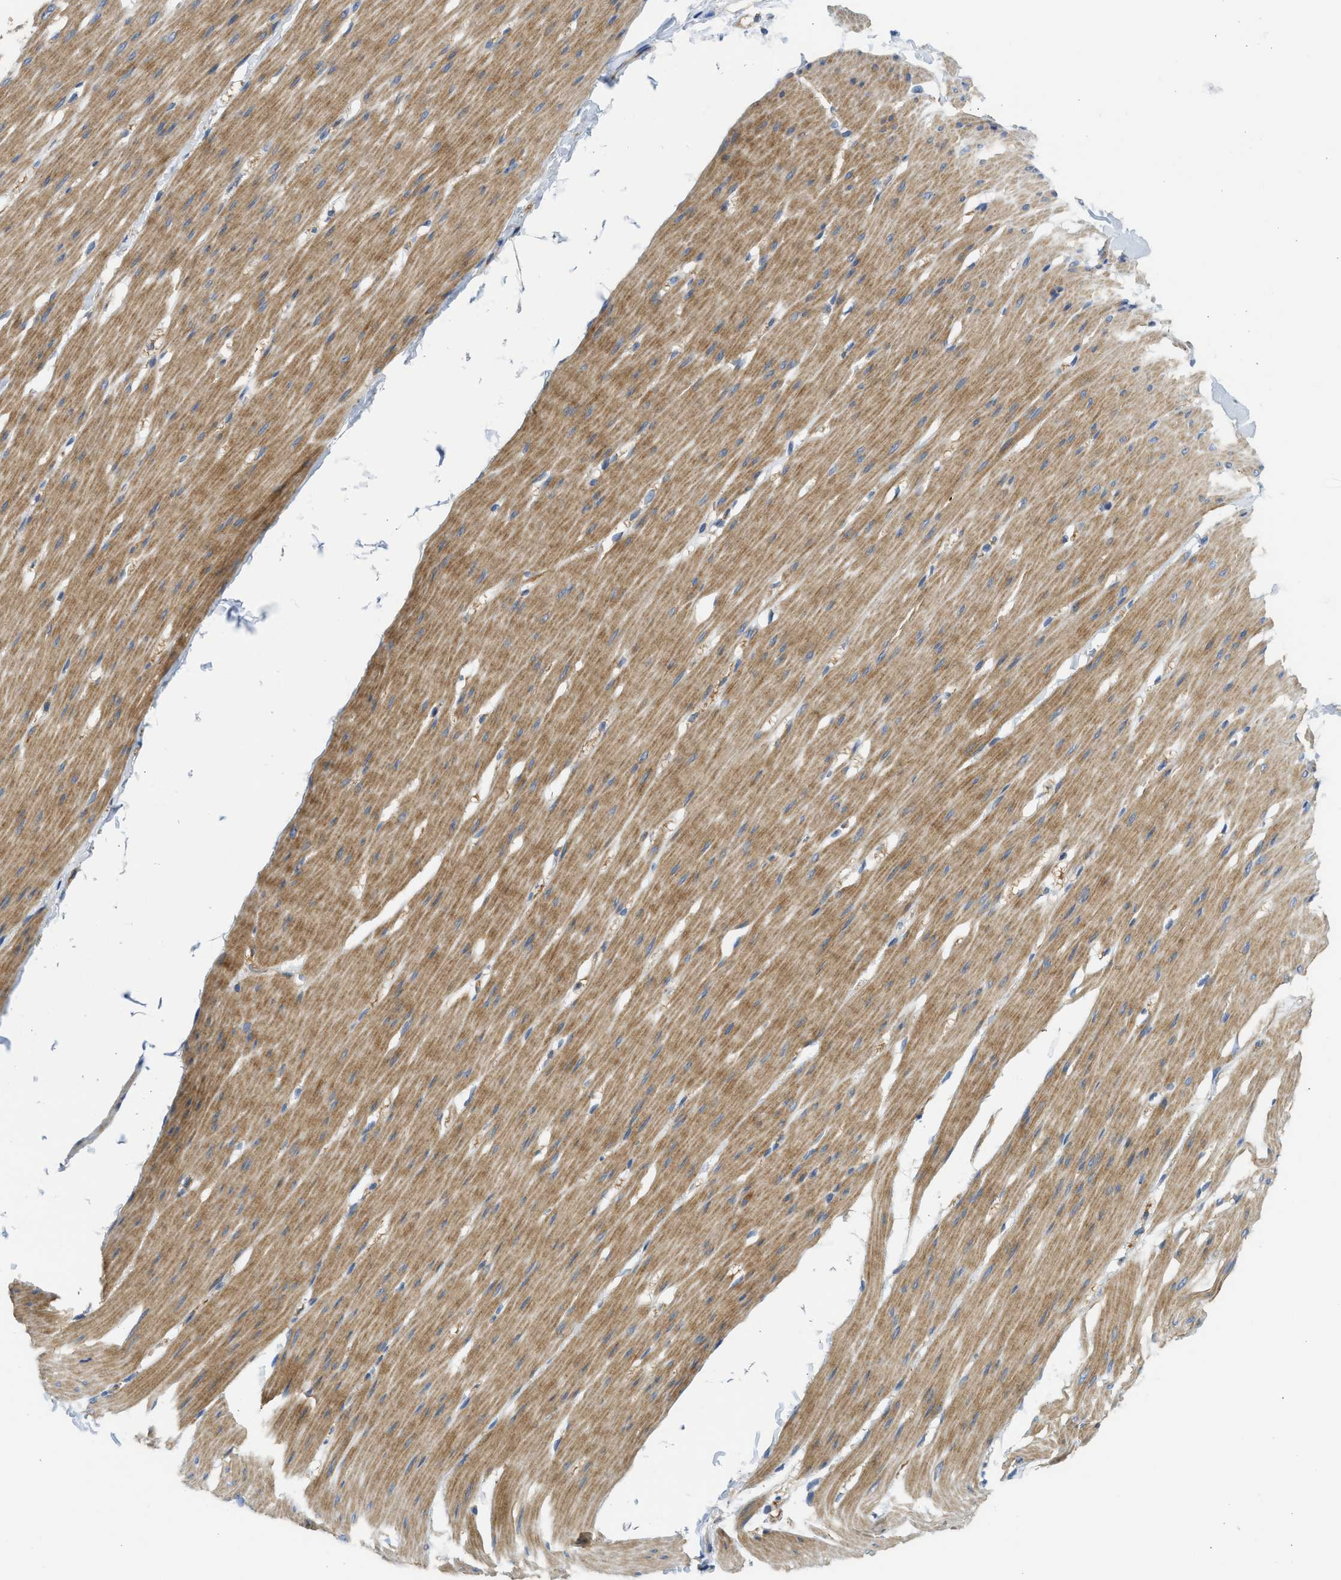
{"staining": {"intensity": "moderate", "quantity": ">75%", "location": "cytoplasmic/membranous"}, "tissue": "smooth muscle", "cell_type": "Smooth muscle cells", "image_type": "normal", "snomed": [{"axis": "morphology", "description": "Normal tissue, NOS"}, {"axis": "topography", "description": "Smooth muscle"}, {"axis": "topography", "description": "Colon"}], "caption": "Moderate cytoplasmic/membranous expression is present in approximately >75% of smooth muscle cells in normal smooth muscle. The staining was performed using DAB (3,3'-diaminobenzidine), with brown indicating positive protein expression. Nuclei are stained blue with hematoxylin.", "gene": "CSRNP2", "patient": {"sex": "male", "age": 67}}